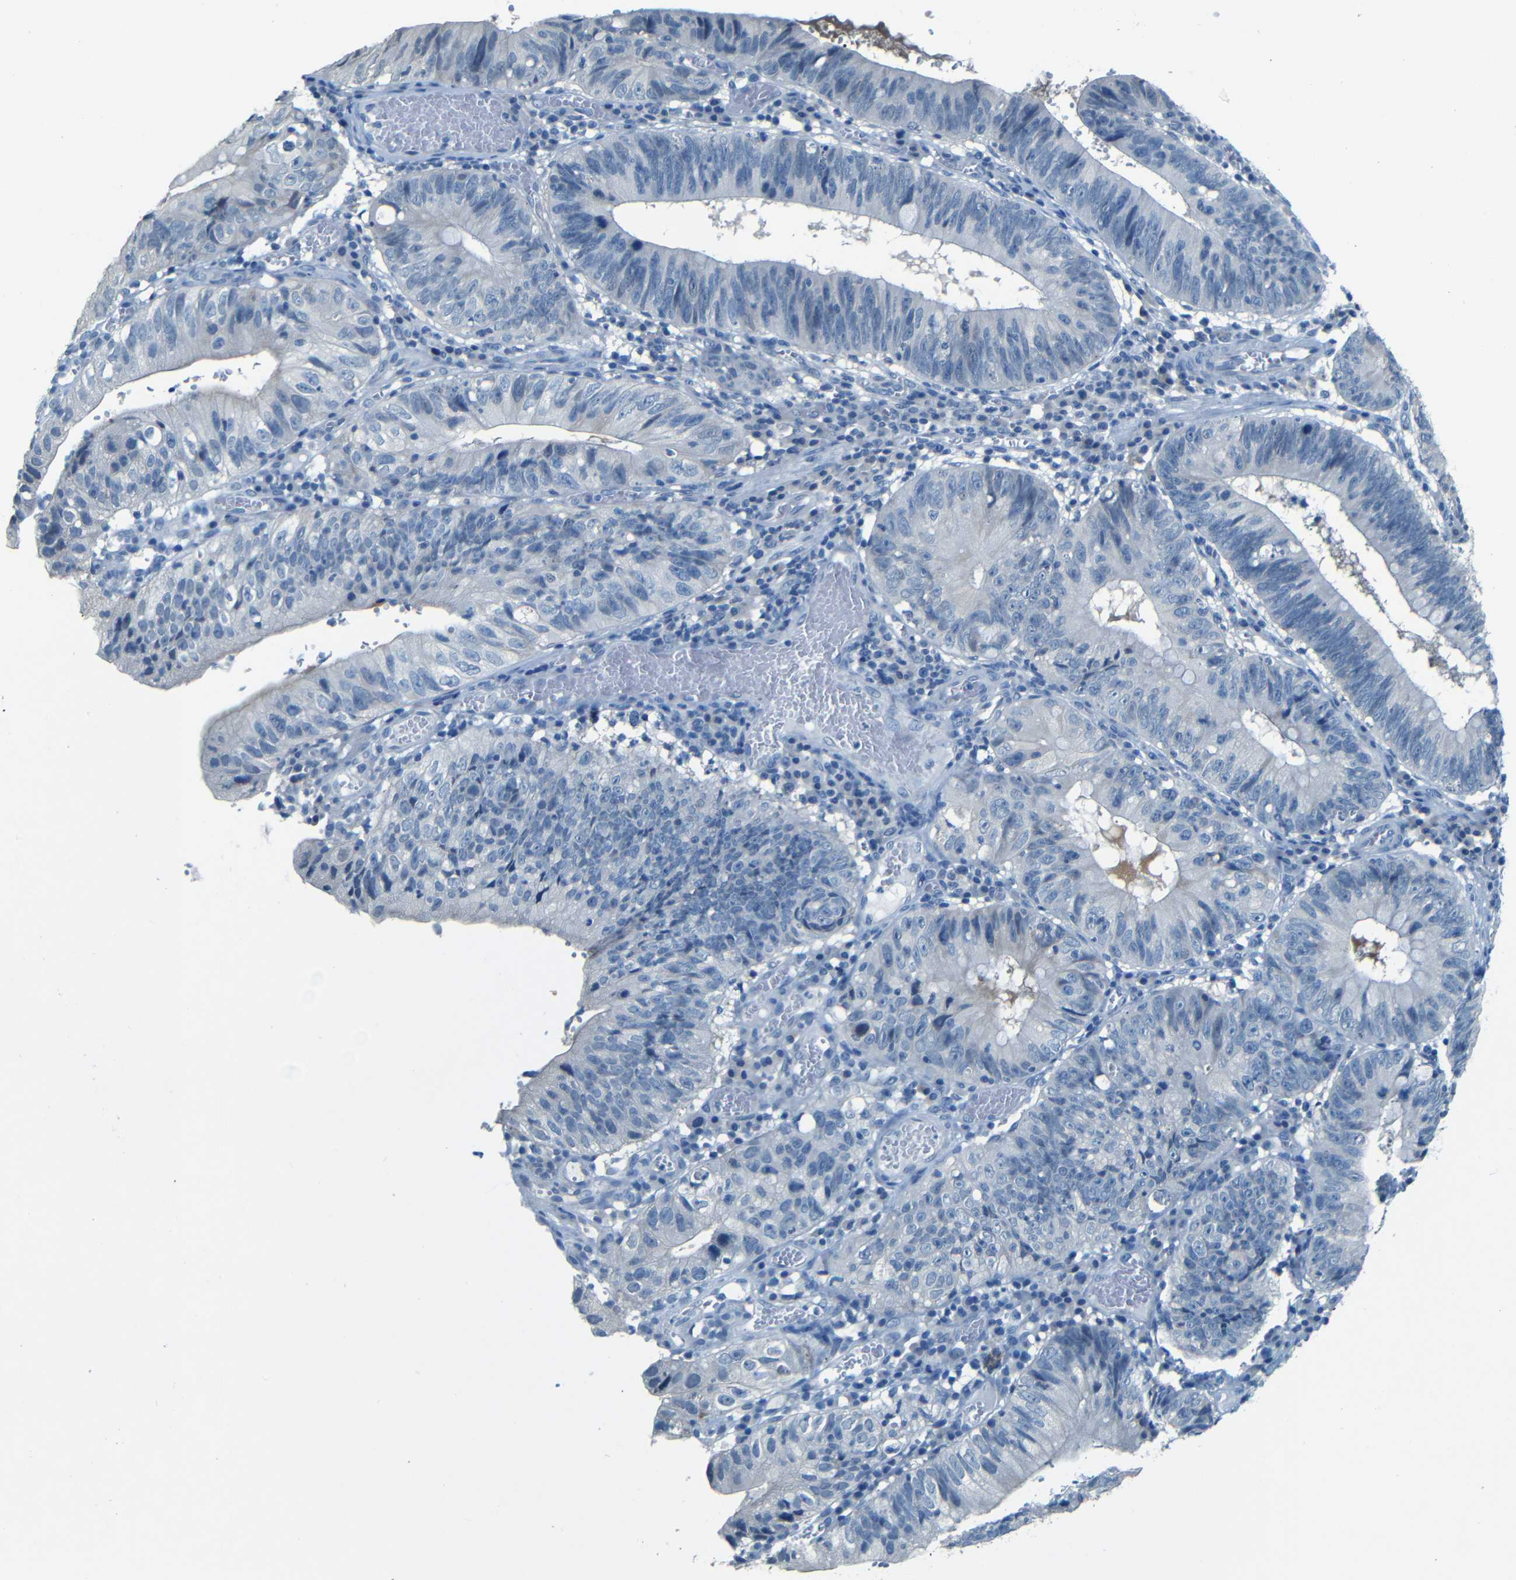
{"staining": {"intensity": "negative", "quantity": "none", "location": "none"}, "tissue": "stomach cancer", "cell_type": "Tumor cells", "image_type": "cancer", "snomed": [{"axis": "morphology", "description": "Adenocarcinoma, NOS"}, {"axis": "topography", "description": "Stomach"}], "caption": "There is no significant staining in tumor cells of stomach adenocarcinoma.", "gene": "ZMAT1", "patient": {"sex": "male", "age": 59}}